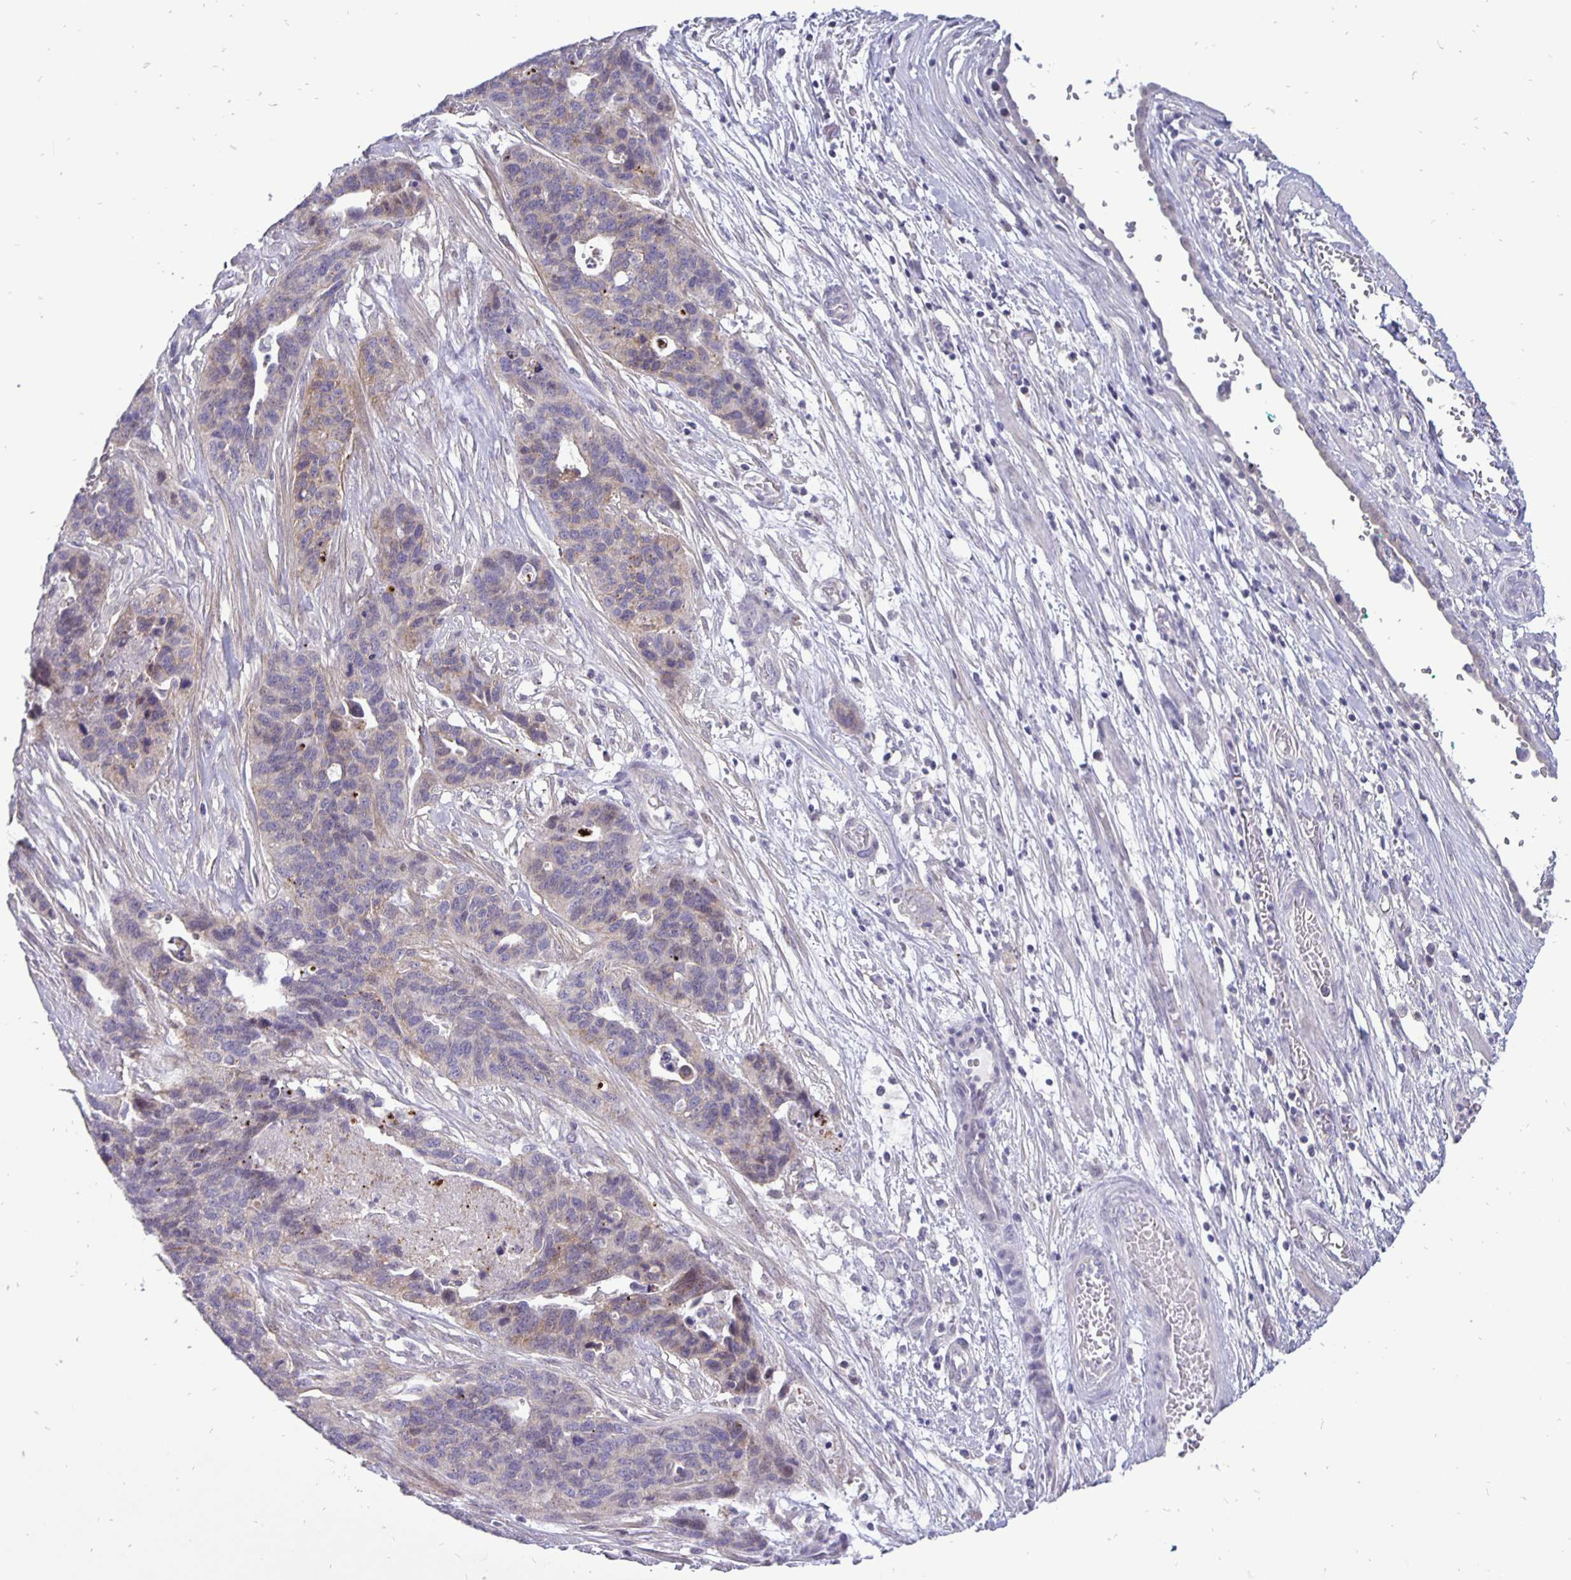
{"staining": {"intensity": "weak", "quantity": "<25%", "location": "cytoplasmic/membranous"}, "tissue": "ovarian cancer", "cell_type": "Tumor cells", "image_type": "cancer", "snomed": [{"axis": "morphology", "description": "Cystadenocarcinoma, serous, NOS"}, {"axis": "topography", "description": "Ovary"}], "caption": "Immunohistochemical staining of human ovarian cancer reveals no significant staining in tumor cells.", "gene": "ERBB2", "patient": {"sex": "female", "age": 64}}